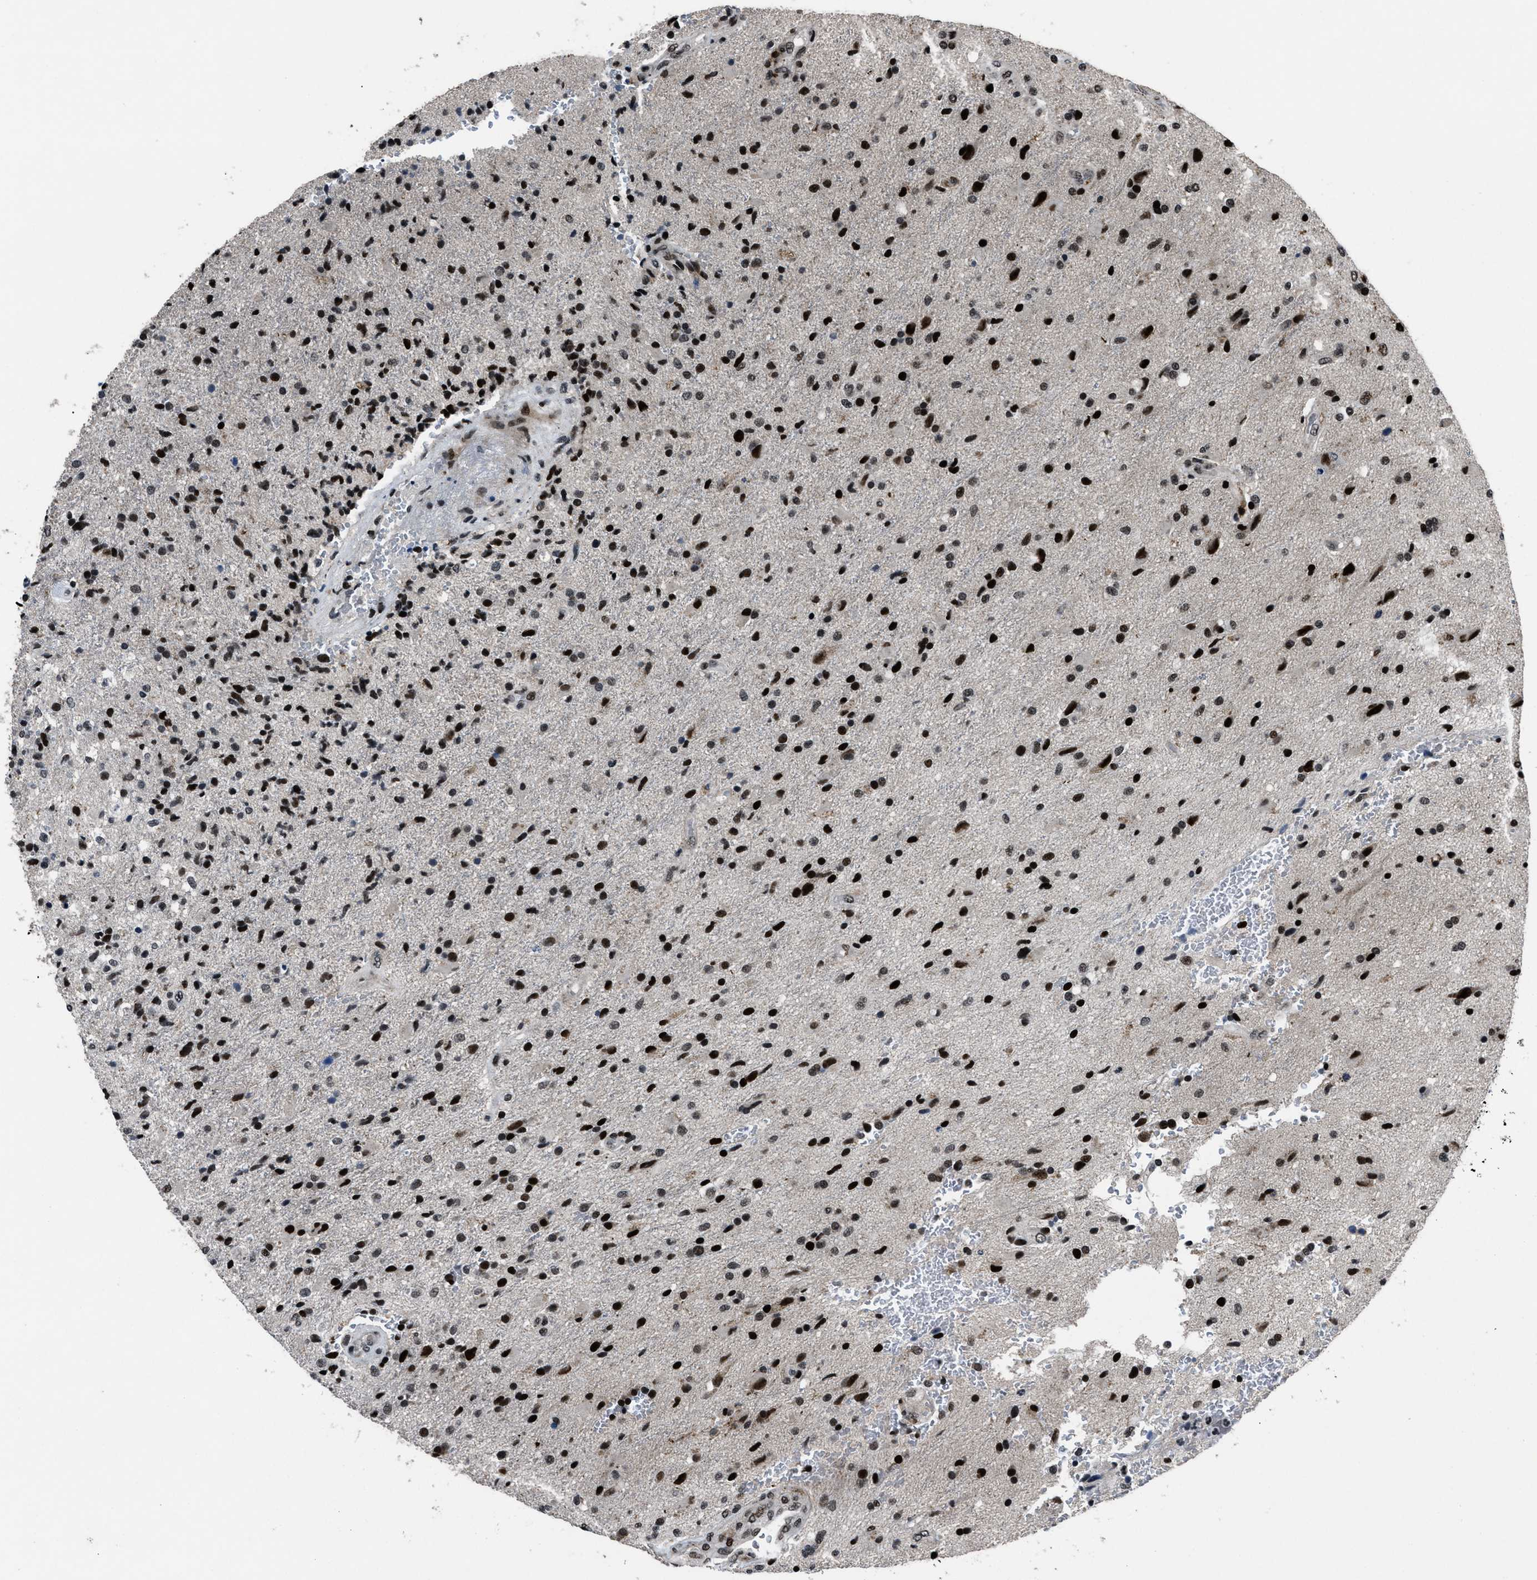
{"staining": {"intensity": "strong", "quantity": ">75%", "location": "nuclear"}, "tissue": "glioma", "cell_type": "Tumor cells", "image_type": "cancer", "snomed": [{"axis": "morphology", "description": "Glioma, malignant, High grade"}, {"axis": "topography", "description": "Brain"}], "caption": "Glioma was stained to show a protein in brown. There is high levels of strong nuclear expression in about >75% of tumor cells. The staining was performed using DAB (3,3'-diaminobenzidine) to visualize the protein expression in brown, while the nuclei were stained in blue with hematoxylin (Magnification: 20x).", "gene": "SMARCB1", "patient": {"sex": "male", "age": 72}}